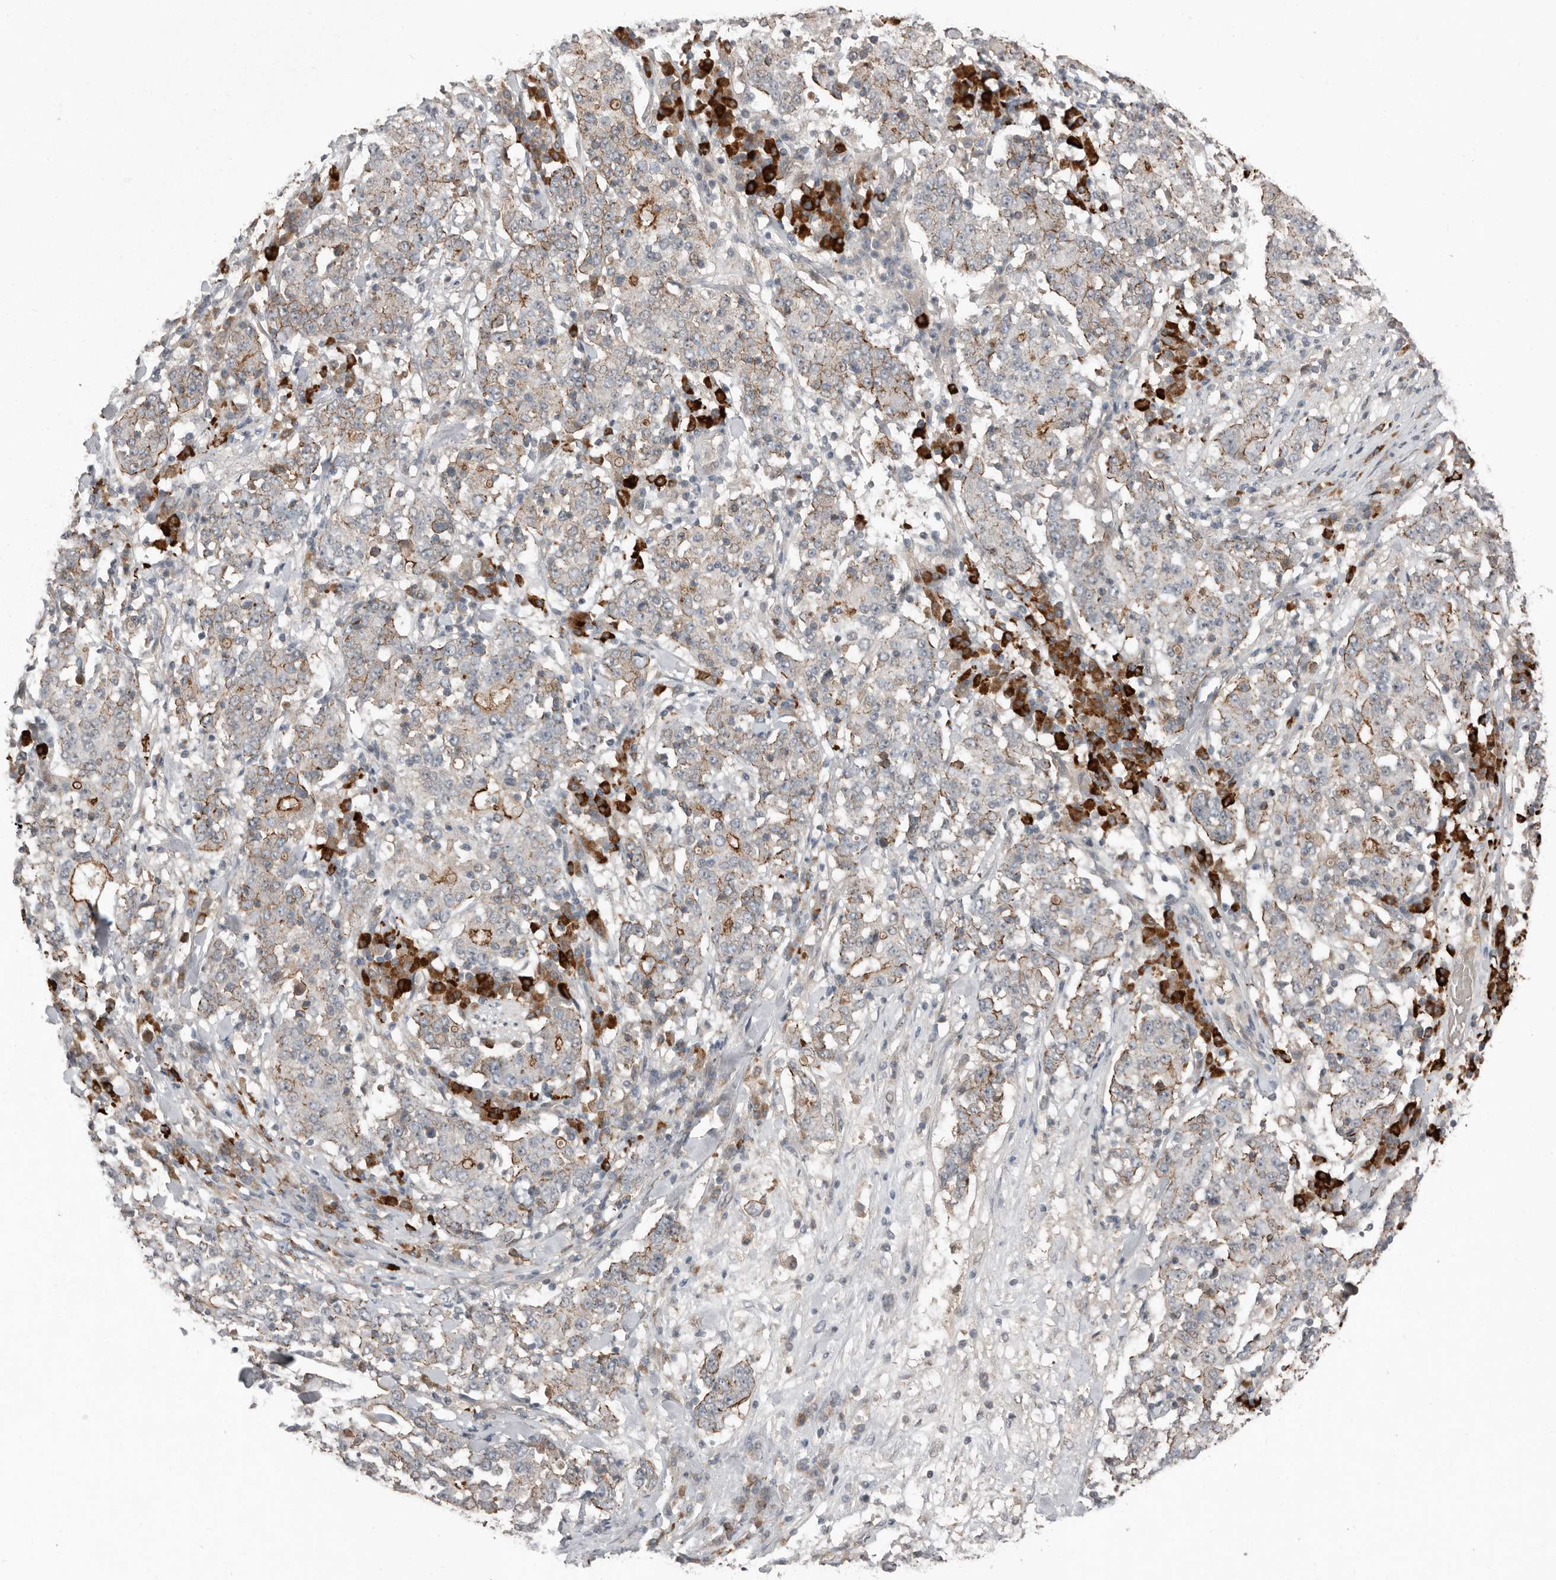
{"staining": {"intensity": "moderate", "quantity": "<25%", "location": "cytoplasmic/membranous"}, "tissue": "stomach cancer", "cell_type": "Tumor cells", "image_type": "cancer", "snomed": [{"axis": "morphology", "description": "Adenocarcinoma, NOS"}, {"axis": "topography", "description": "Stomach"}], "caption": "The histopathology image reveals immunohistochemical staining of stomach adenocarcinoma. There is moderate cytoplasmic/membranous staining is seen in approximately <25% of tumor cells. (Brightfield microscopy of DAB IHC at high magnification).", "gene": "TEAD3", "patient": {"sex": "male", "age": 59}}